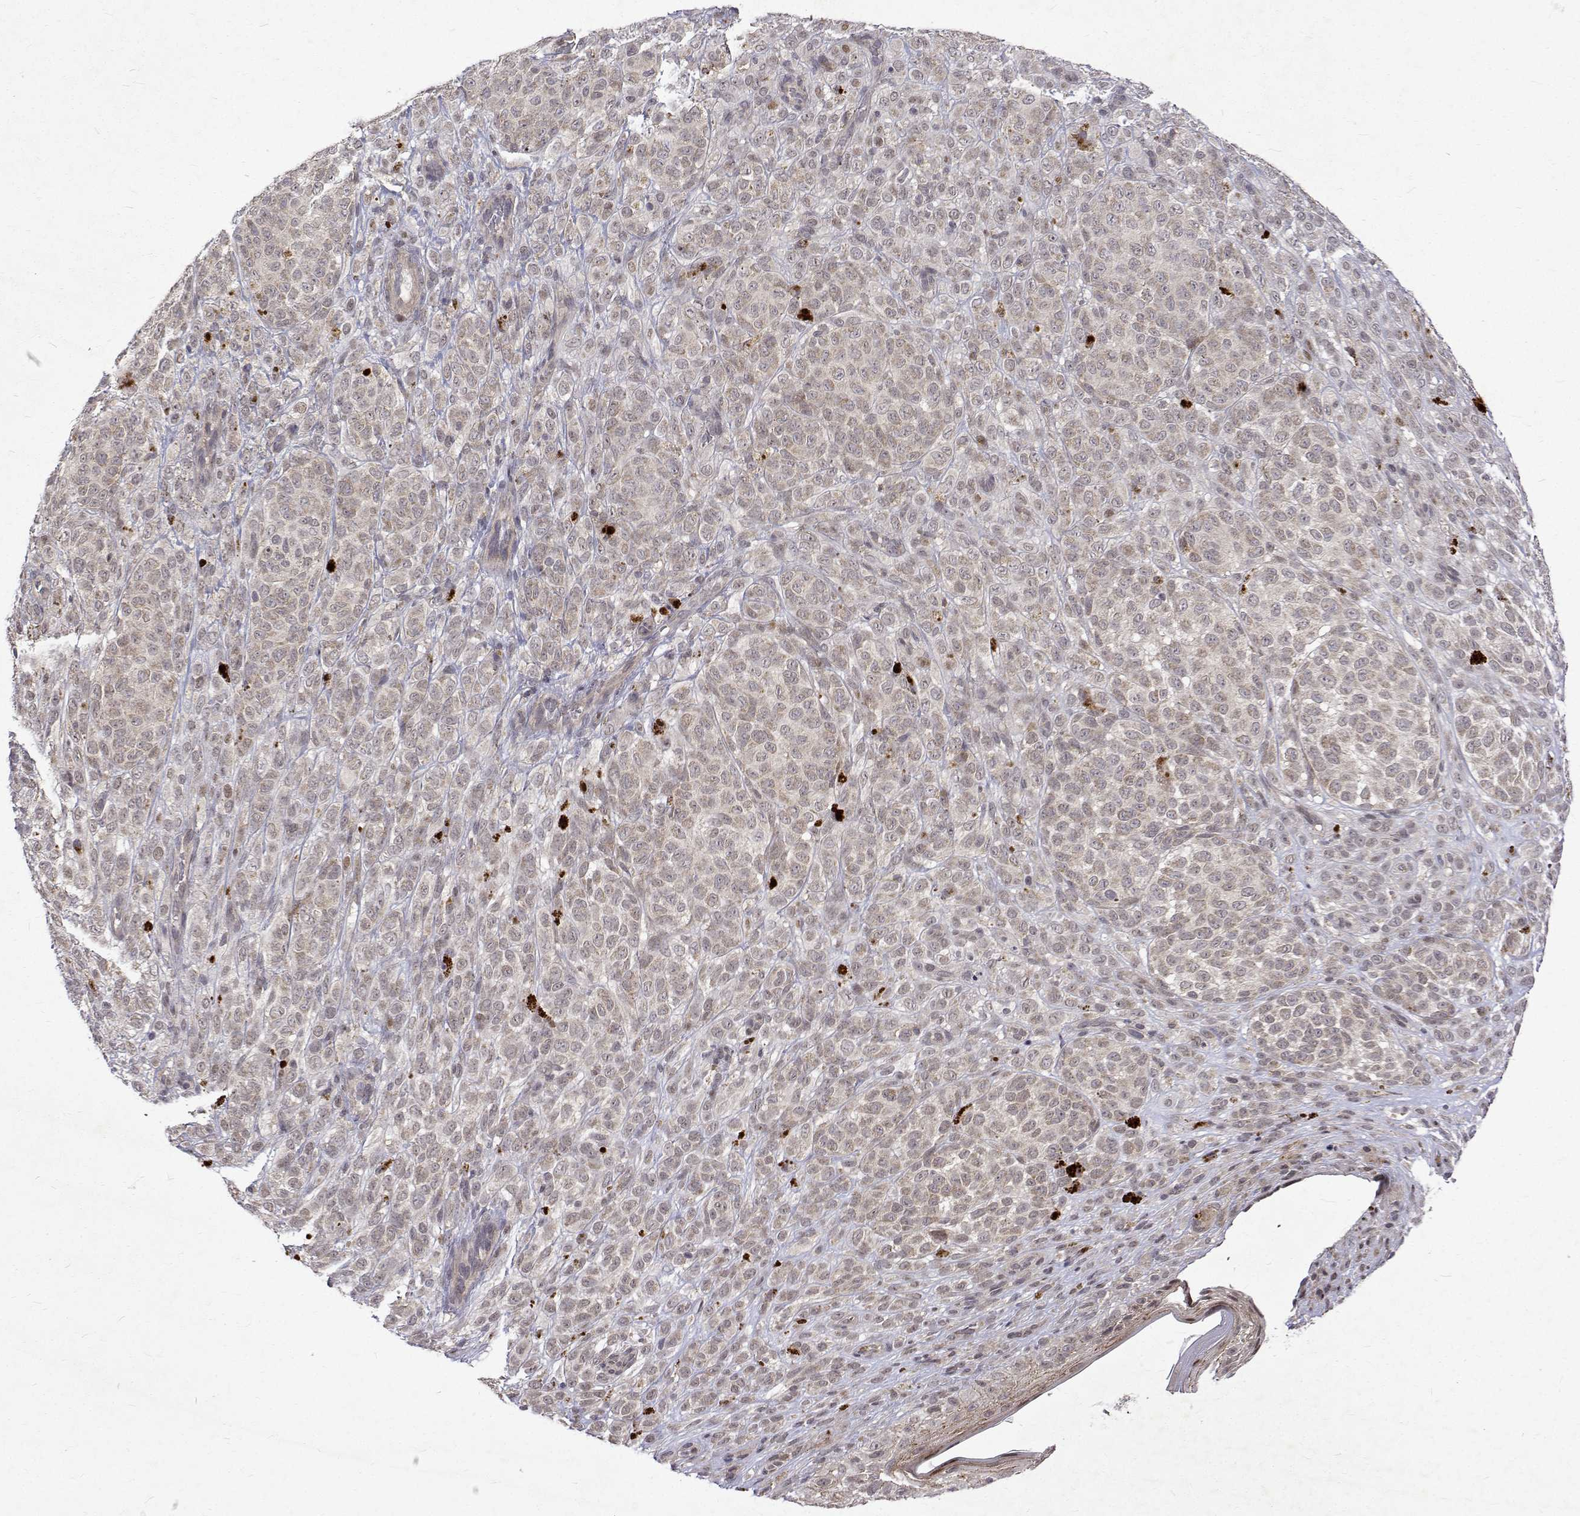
{"staining": {"intensity": "weak", "quantity": "25%-75%", "location": "nuclear"}, "tissue": "melanoma", "cell_type": "Tumor cells", "image_type": "cancer", "snomed": [{"axis": "morphology", "description": "Malignant melanoma, NOS"}, {"axis": "topography", "description": "Skin"}], "caption": "Protein expression analysis of human melanoma reveals weak nuclear staining in approximately 25%-75% of tumor cells.", "gene": "ALKBH8", "patient": {"sex": "female", "age": 86}}